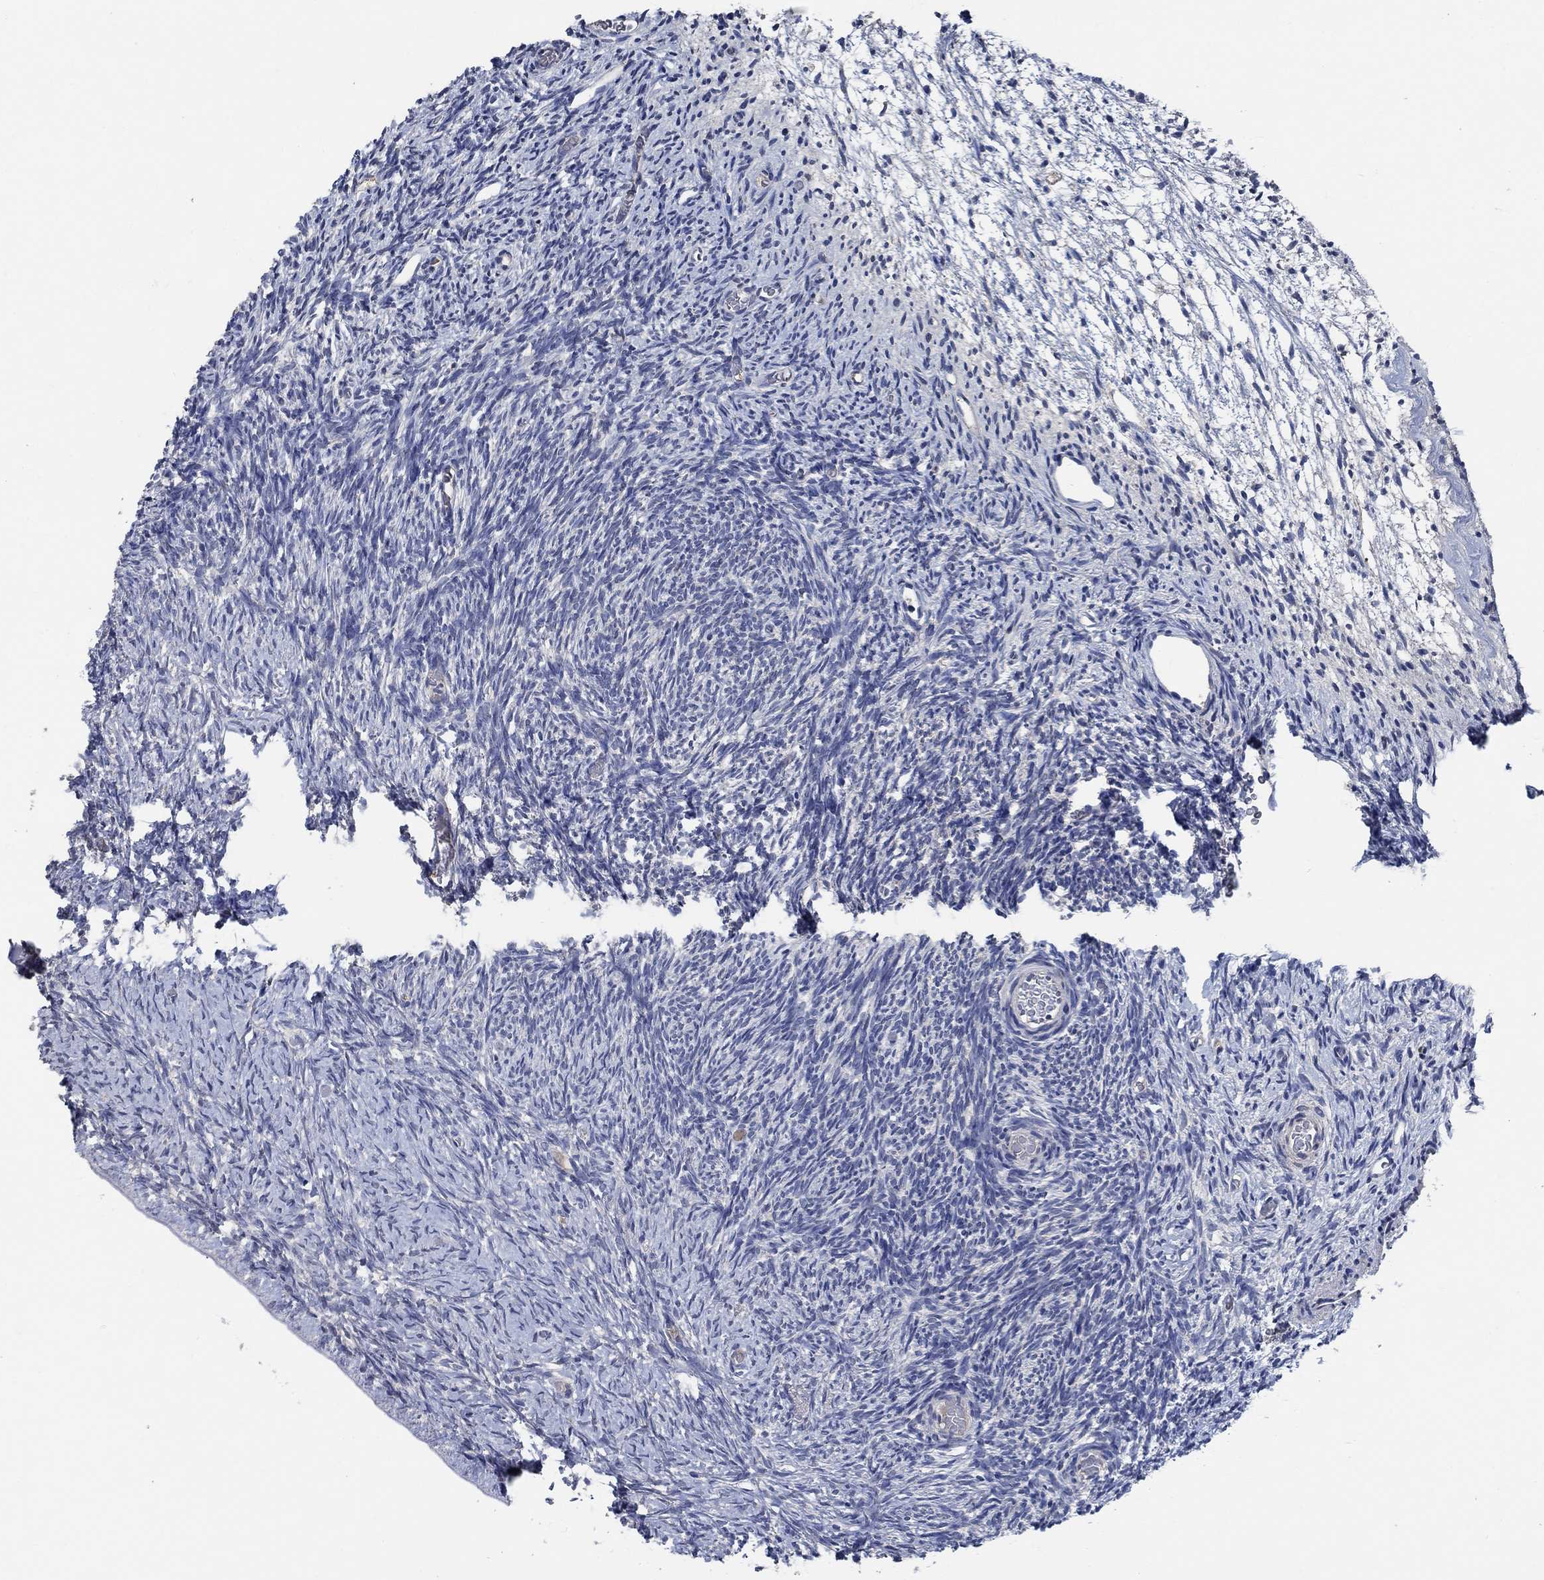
{"staining": {"intensity": "negative", "quantity": "none", "location": "none"}, "tissue": "ovary", "cell_type": "Follicle cells", "image_type": "normal", "snomed": [{"axis": "morphology", "description": "Normal tissue, NOS"}, {"axis": "topography", "description": "Ovary"}], "caption": "Human ovary stained for a protein using immunohistochemistry demonstrates no staining in follicle cells.", "gene": "OBSCN", "patient": {"sex": "female", "age": 39}}